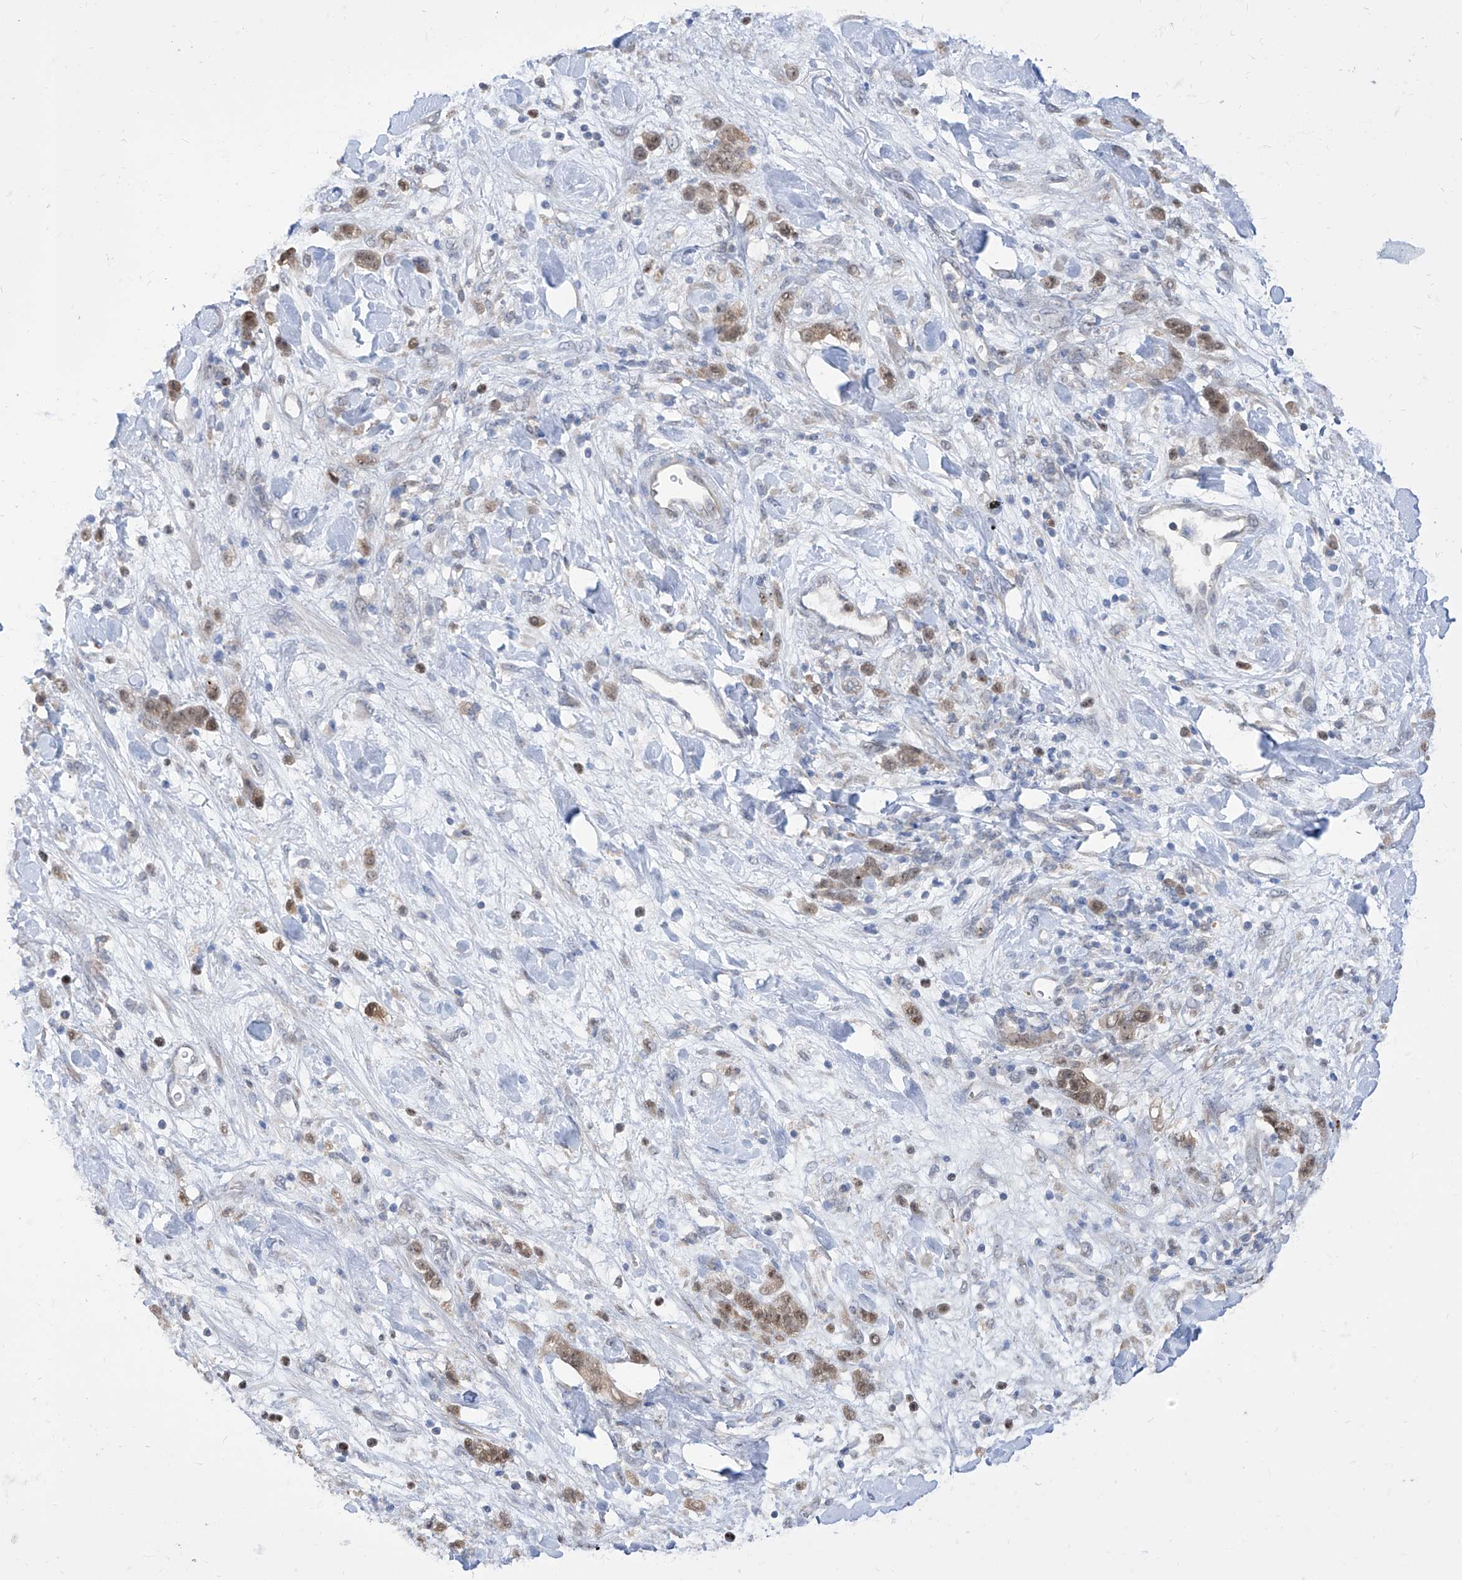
{"staining": {"intensity": "moderate", "quantity": ">75%", "location": "cytoplasmic/membranous,nuclear"}, "tissue": "stomach cancer", "cell_type": "Tumor cells", "image_type": "cancer", "snomed": [{"axis": "morphology", "description": "Normal tissue, NOS"}, {"axis": "morphology", "description": "Adenocarcinoma, NOS"}, {"axis": "topography", "description": "Stomach"}], "caption": "Protein staining of stomach cancer tissue exhibits moderate cytoplasmic/membranous and nuclear expression in approximately >75% of tumor cells.", "gene": "BROX", "patient": {"sex": "male", "age": 82}}